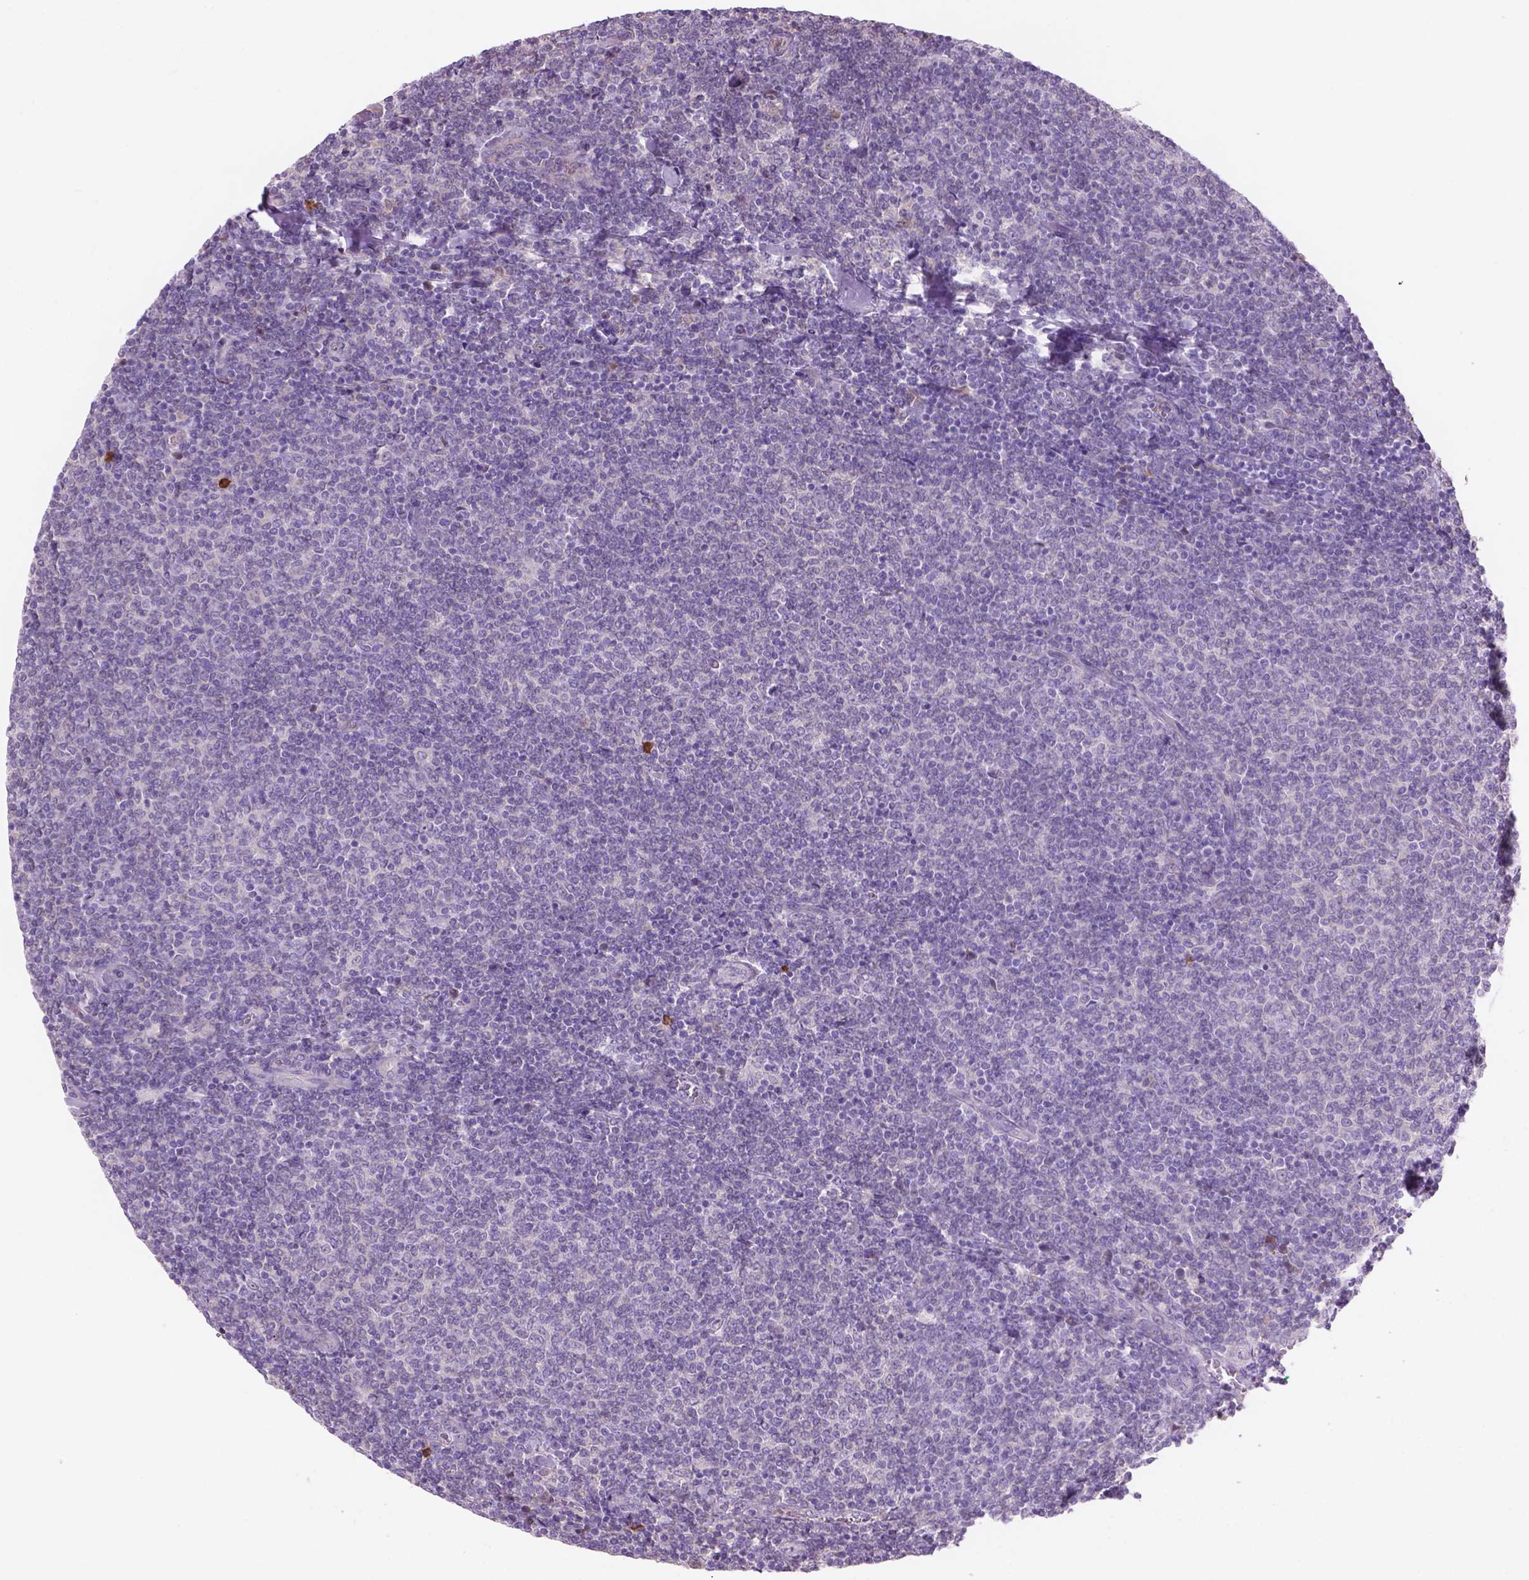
{"staining": {"intensity": "negative", "quantity": "none", "location": "none"}, "tissue": "lymphoma", "cell_type": "Tumor cells", "image_type": "cancer", "snomed": [{"axis": "morphology", "description": "Malignant lymphoma, non-Hodgkin's type, Low grade"}, {"axis": "topography", "description": "Lymph node"}], "caption": "This photomicrograph is of lymphoma stained with immunohistochemistry to label a protein in brown with the nuclei are counter-stained blue. There is no staining in tumor cells.", "gene": "CD84", "patient": {"sex": "male", "age": 52}}